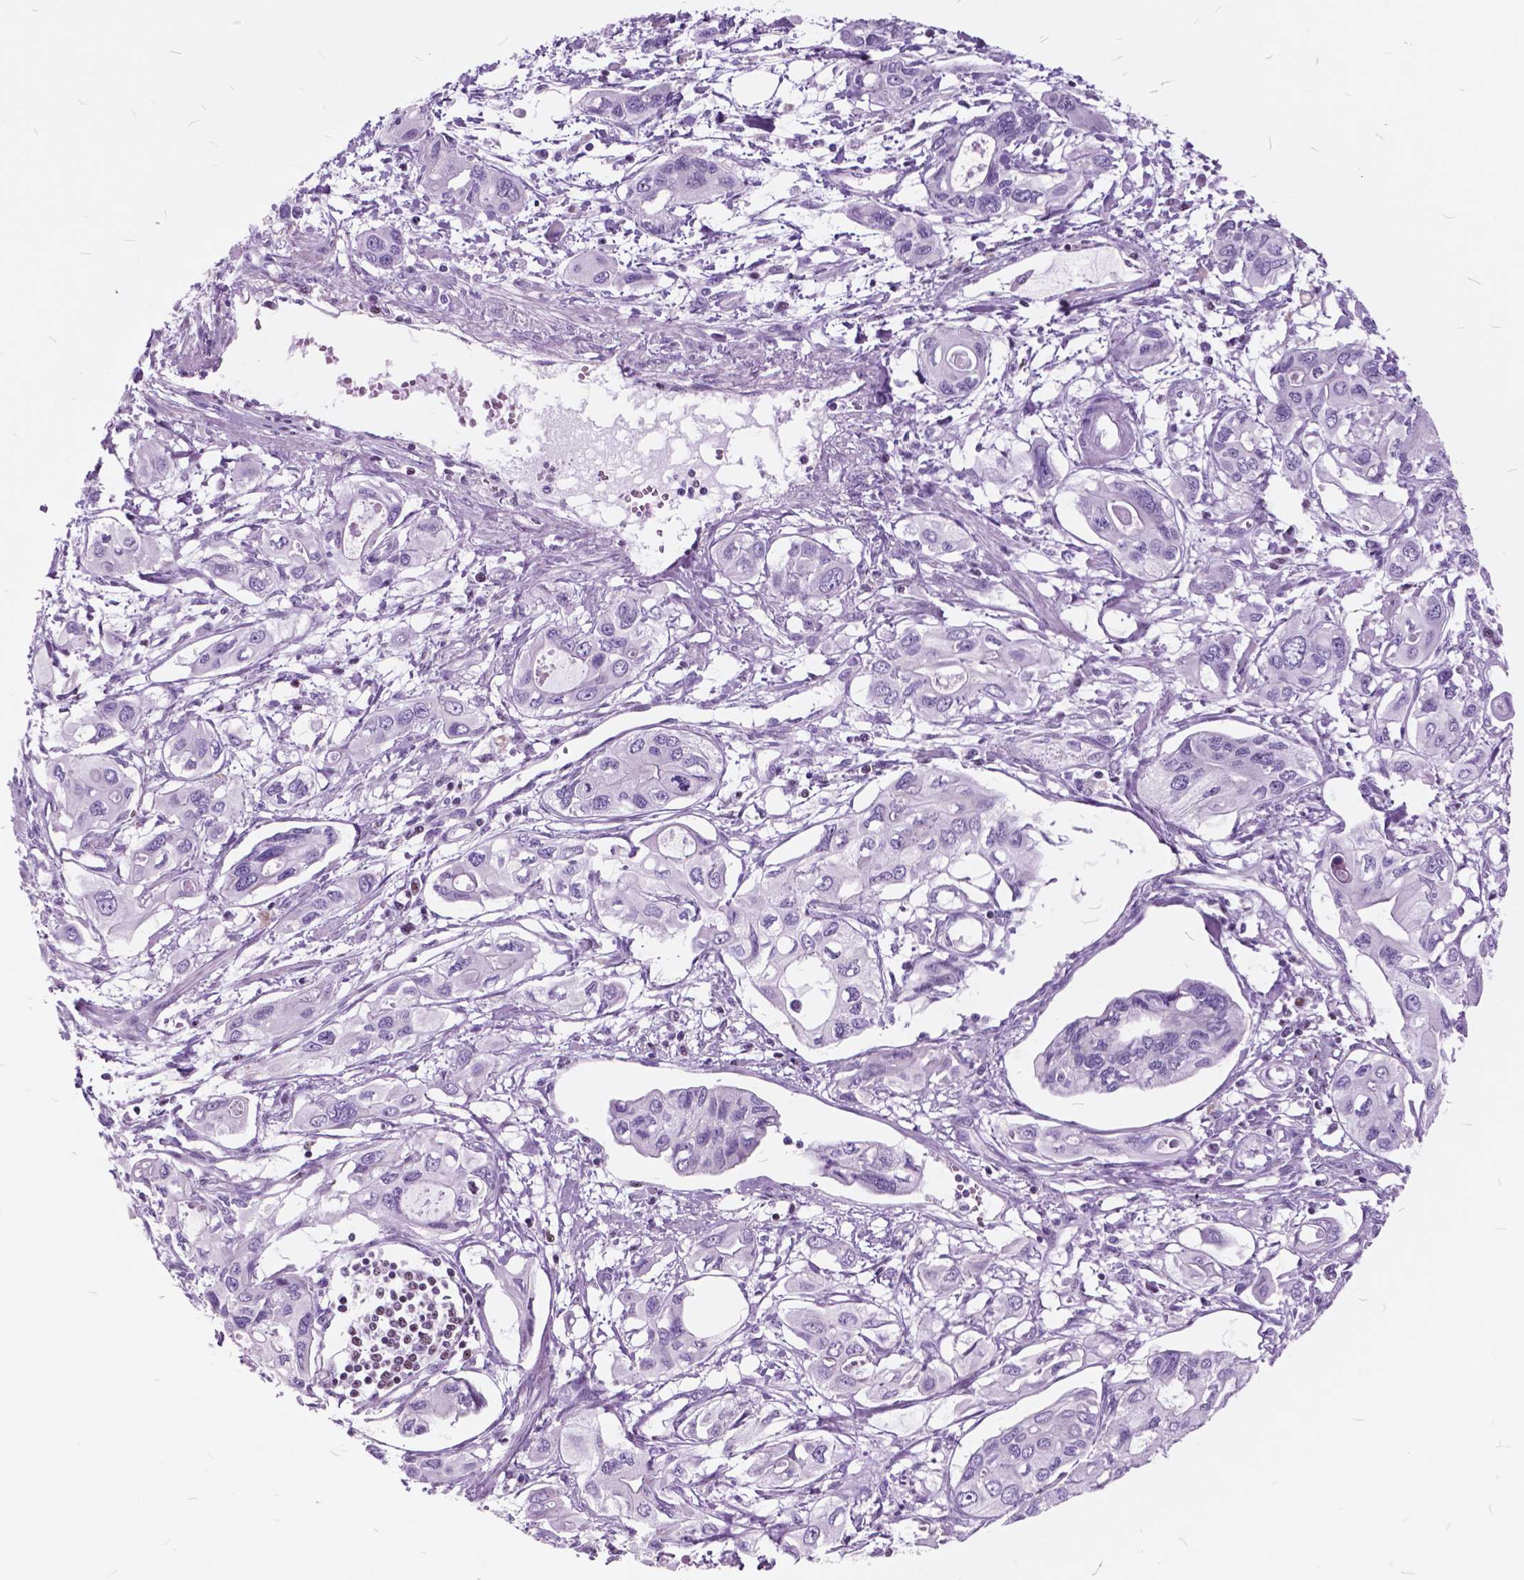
{"staining": {"intensity": "negative", "quantity": "none", "location": "none"}, "tissue": "pancreatic cancer", "cell_type": "Tumor cells", "image_type": "cancer", "snomed": [{"axis": "morphology", "description": "Adenocarcinoma, NOS"}, {"axis": "topography", "description": "Pancreas"}], "caption": "The photomicrograph reveals no staining of tumor cells in pancreatic adenocarcinoma.", "gene": "SP140", "patient": {"sex": "male", "age": 60}}